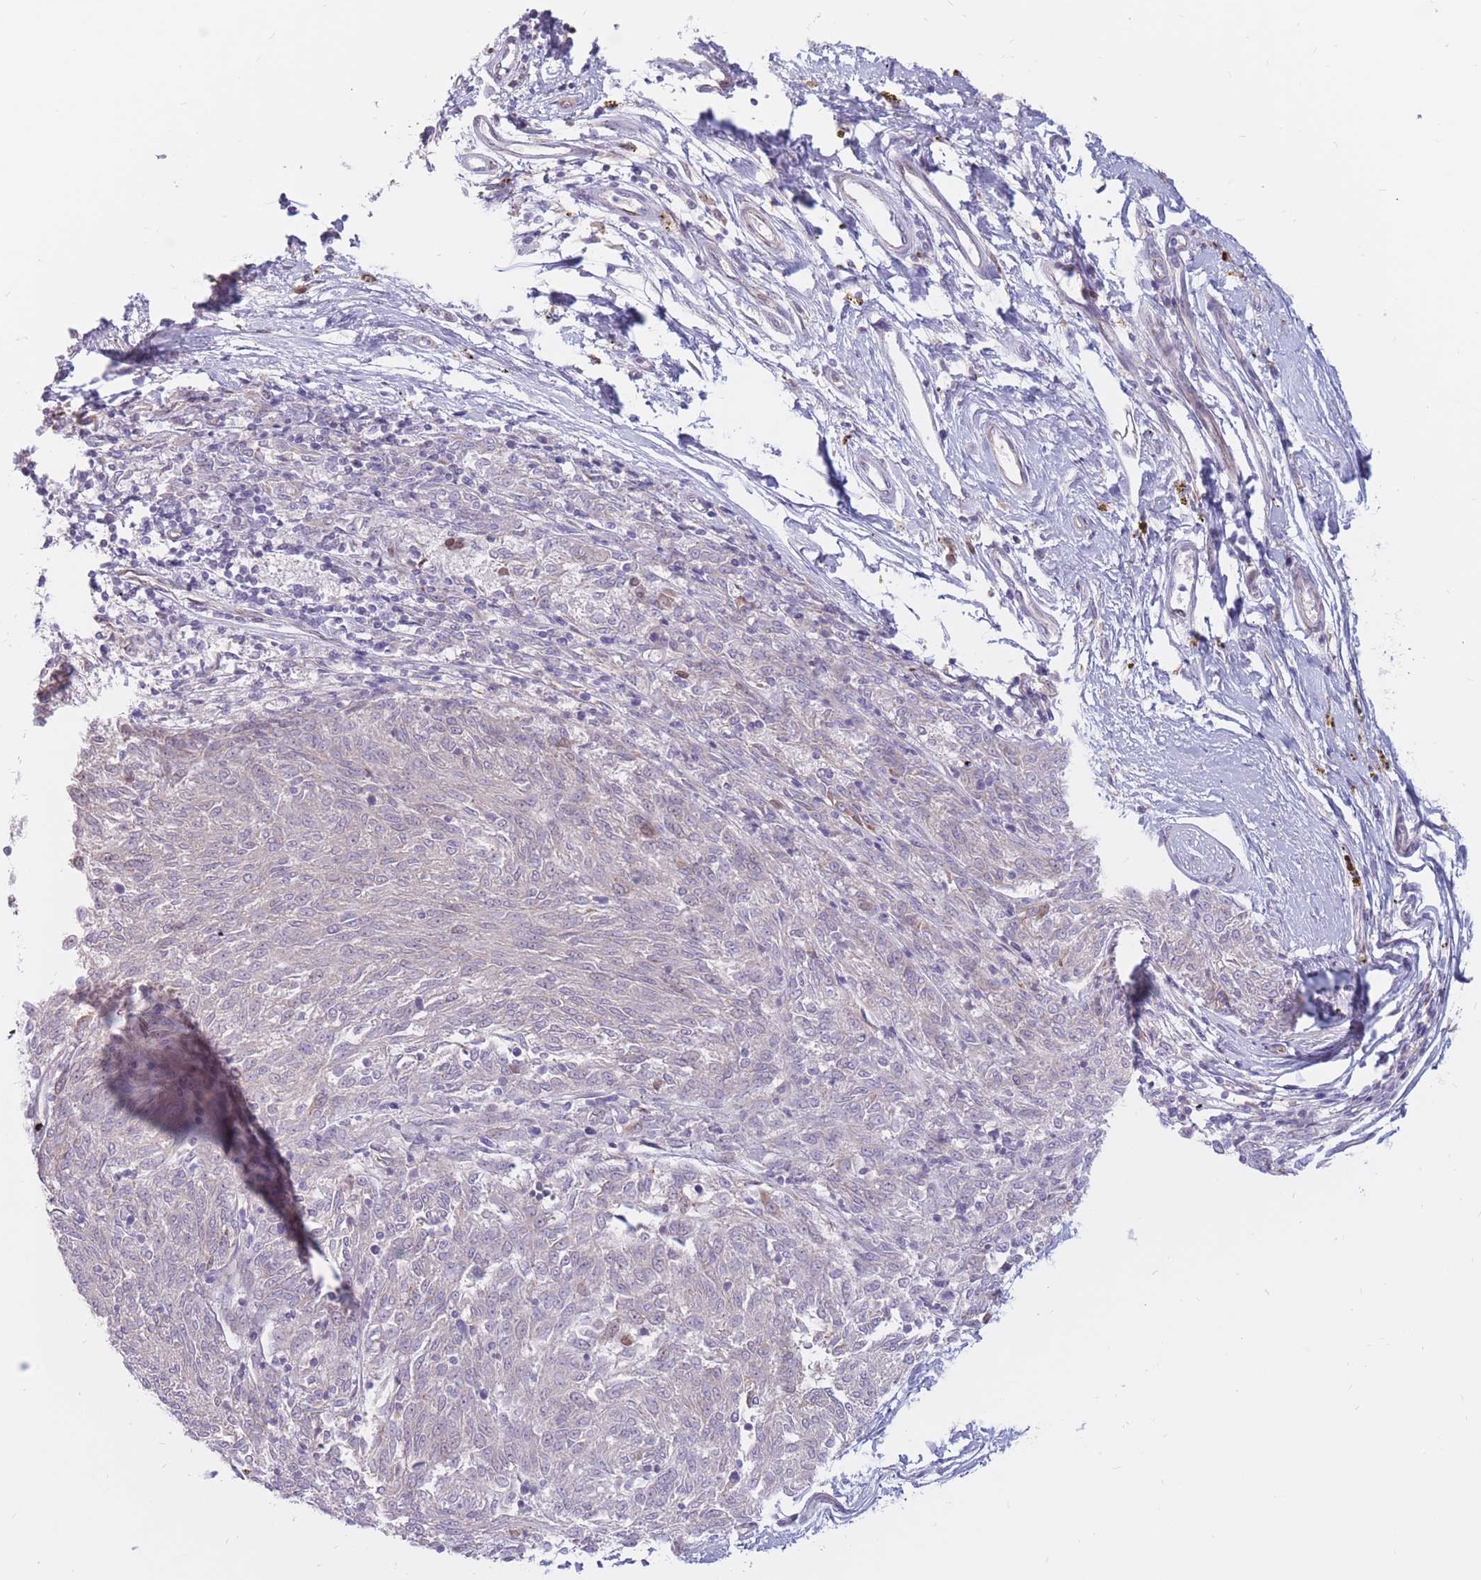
{"staining": {"intensity": "negative", "quantity": "none", "location": "none"}, "tissue": "melanoma", "cell_type": "Tumor cells", "image_type": "cancer", "snomed": [{"axis": "morphology", "description": "Malignant melanoma, NOS"}, {"axis": "topography", "description": "Skin"}], "caption": "This image is of malignant melanoma stained with immunohistochemistry to label a protein in brown with the nuclei are counter-stained blue. There is no expression in tumor cells.", "gene": "PTGDR", "patient": {"sex": "female", "age": 72}}